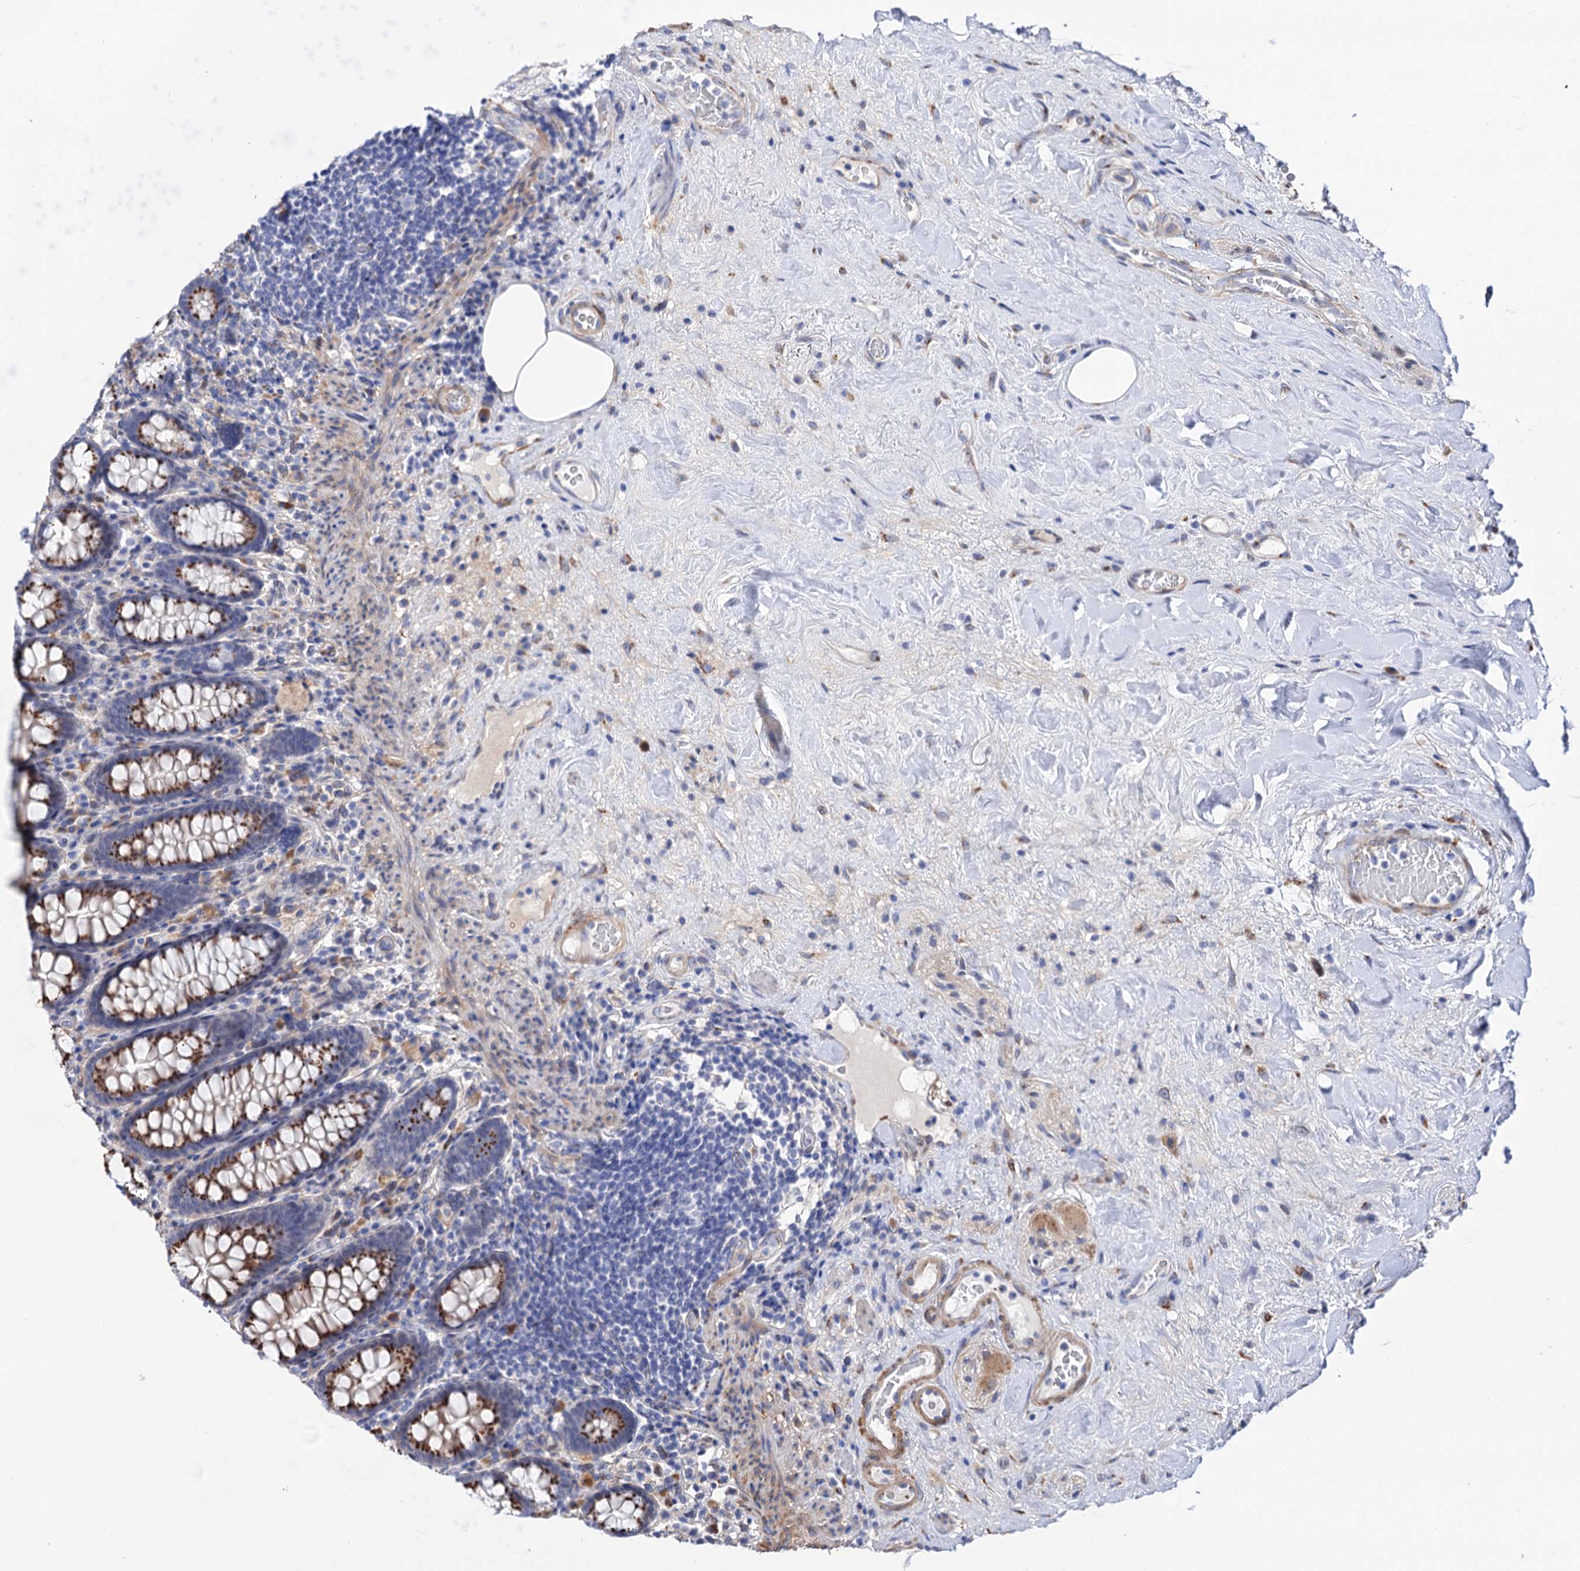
{"staining": {"intensity": "negative", "quantity": "none", "location": "none"}, "tissue": "colon", "cell_type": "Endothelial cells", "image_type": "normal", "snomed": [{"axis": "morphology", "description": "Normal tissue, NOS"}, {"axis": "topography", "description": "Colon"}], "caption": "Immunohistochemistry image of normal human colon stained for a protein (brown), which reveals no expression in endothelial cells. Nuclei are stained in blue.", "gene": "C11orf96", "patient": {"sex": "female", "age": 79}}